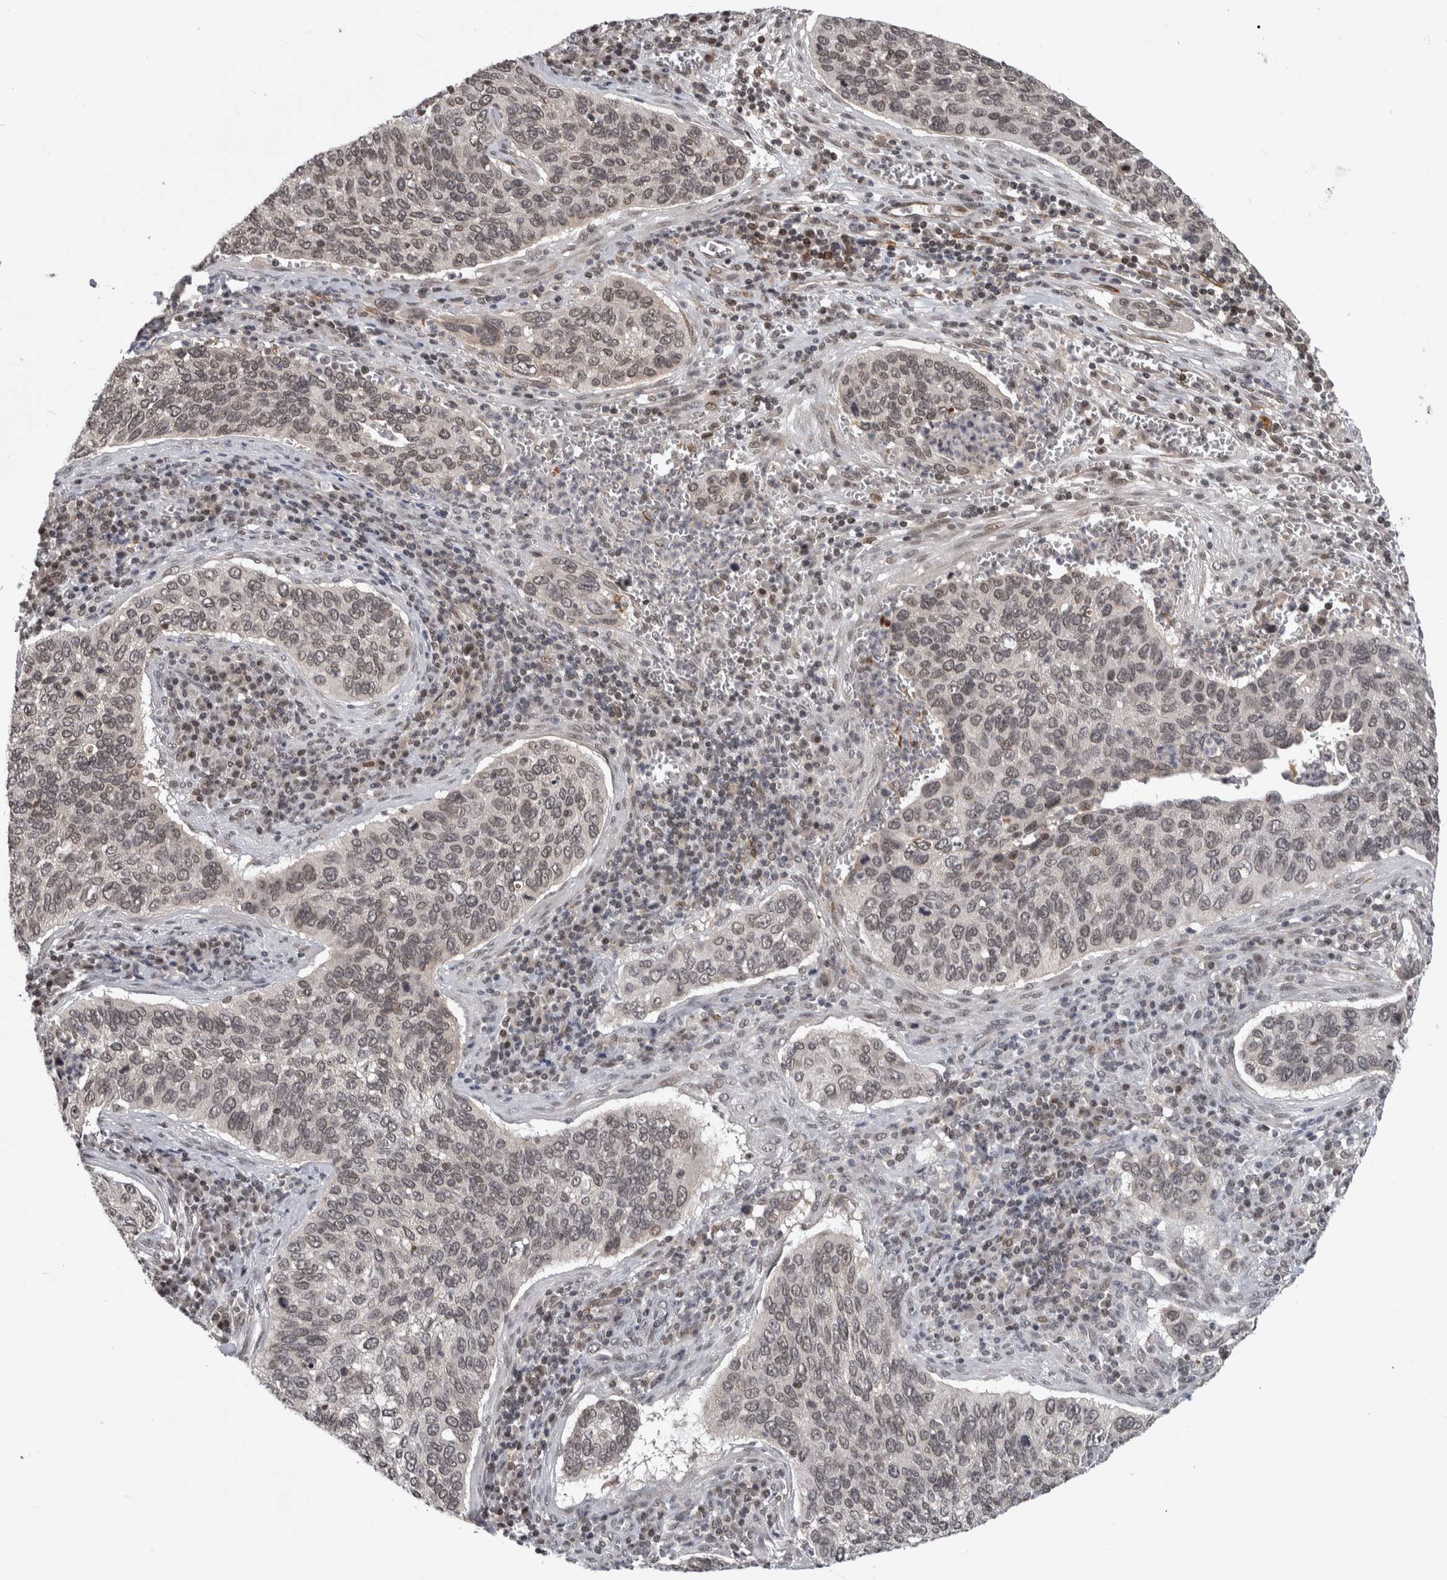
{"staining": {"intensity": "moderate", "quantity": "25%-75%", "location": "nuclear"}, "tissue": "cervical cancer", "cell_type": "Tumor cells", "image_type": "cancer", "snomed": [{"axis": "morphology", "description": "Squamous cell carcinoma, NOS"}, {"axis": "topography", "description": "Cervix"}], "caption": "Human cervical cancer stained with a brown dye exhibits moderate nuclear positive staining in about 25%-75% of tumor cells.", "gene": "ZSCAN21", "patient": {"sex": "female", "age": 53}}